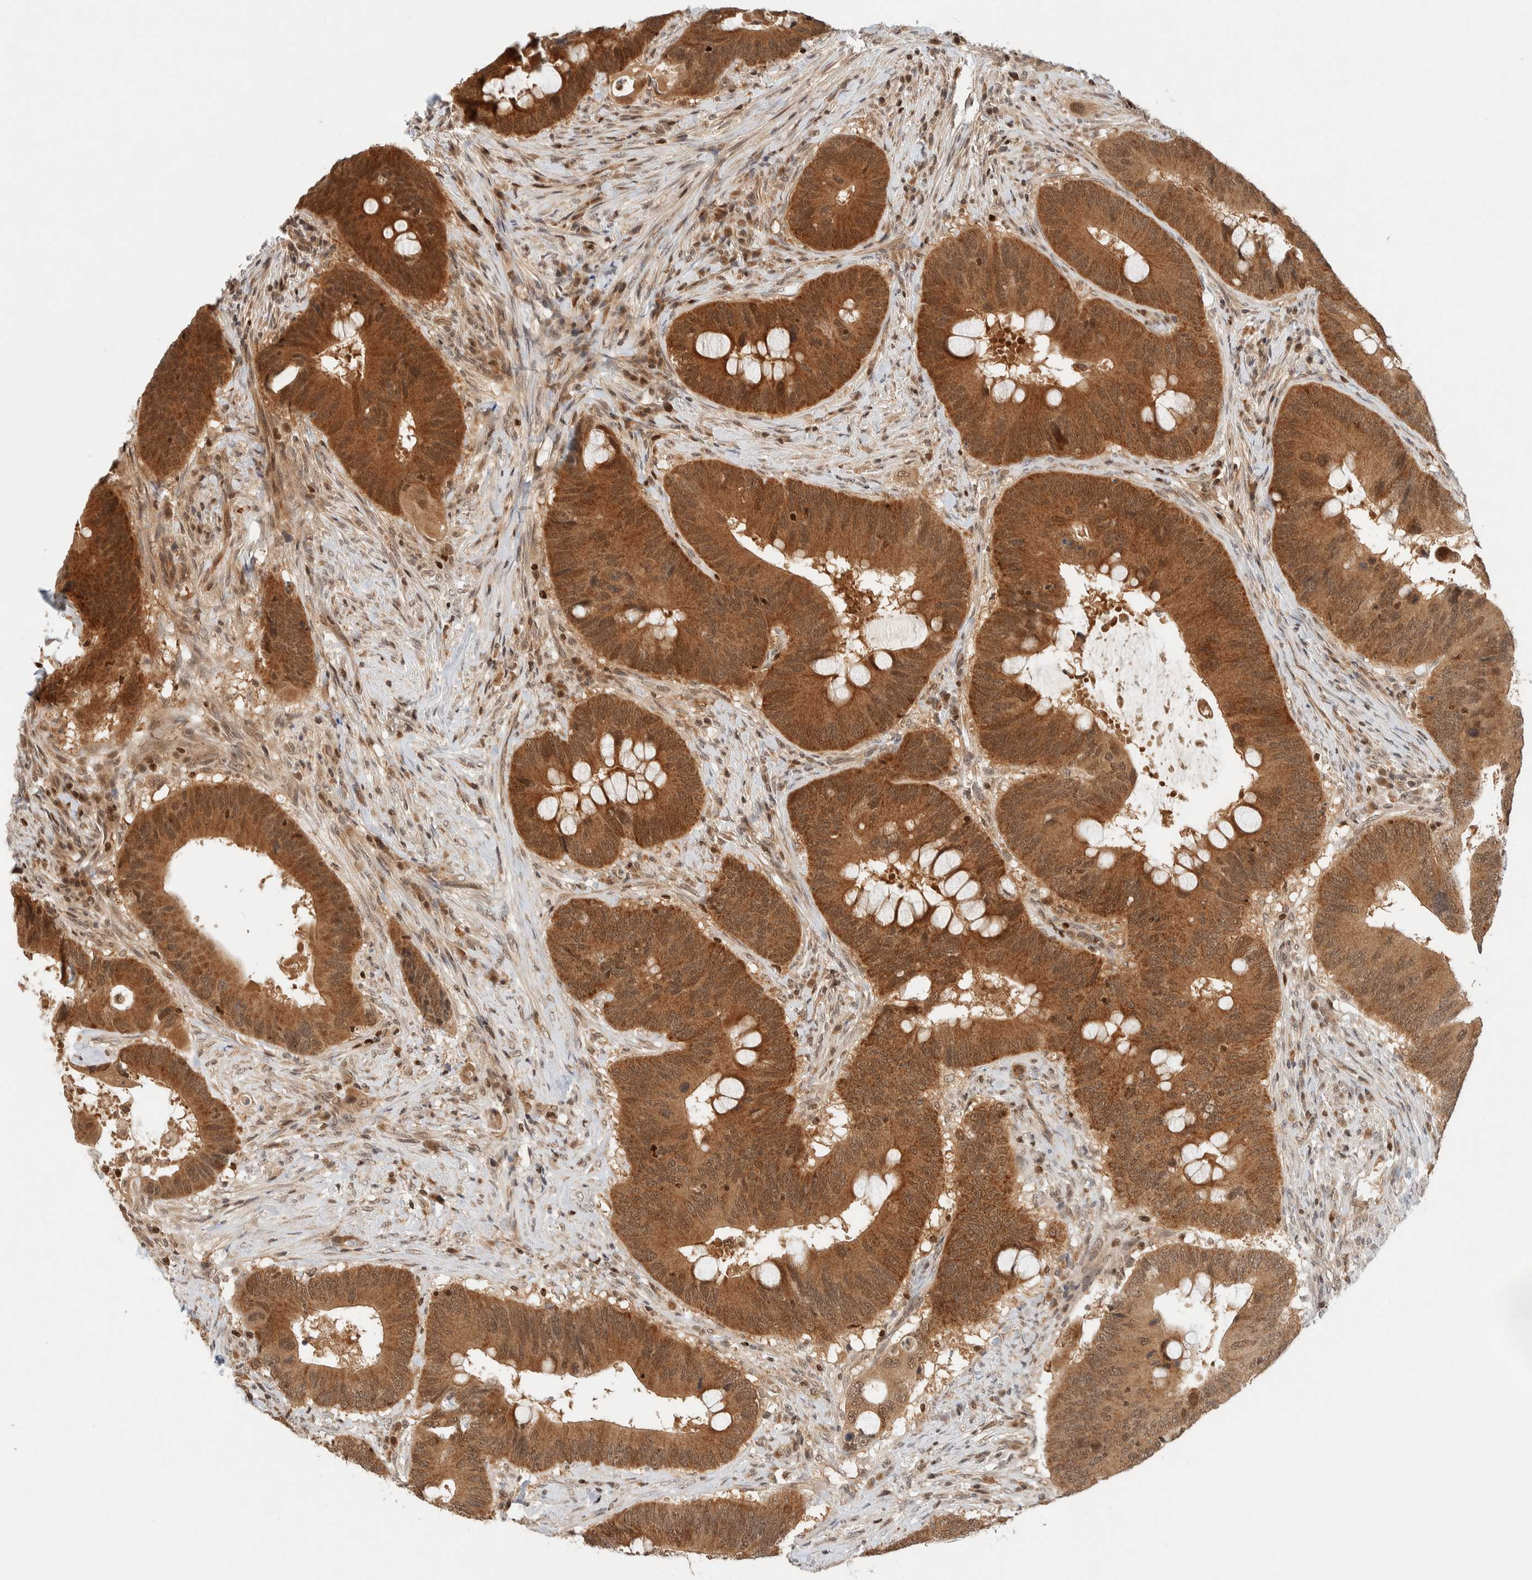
{"staining": {"intensity": "moderate", "quantity": ">75%", "location": "cytoplasmic/membranous,nuclear"}, "tissue": "colorectal cancer", "cell_type": "Tumor cells", "image_type": "cancer", "snomed": [{"axis": "morphology", "description": "Adenocarcinoma, NOS"}, {"axis": "topography", "description": "Colon"}], "caption": "Adenocarcinoma (colorectal) stained for a protein exhibits moderate cytoplasmic/membranous and nuclear positivity in tumor cells. The staining is performed using DAB brown chromogen to label protein expression. The nuclei are counter-stained blue using hematoxylin.", "gene": "C8orf76", "patient": {"sex": "male", "age": 71}}